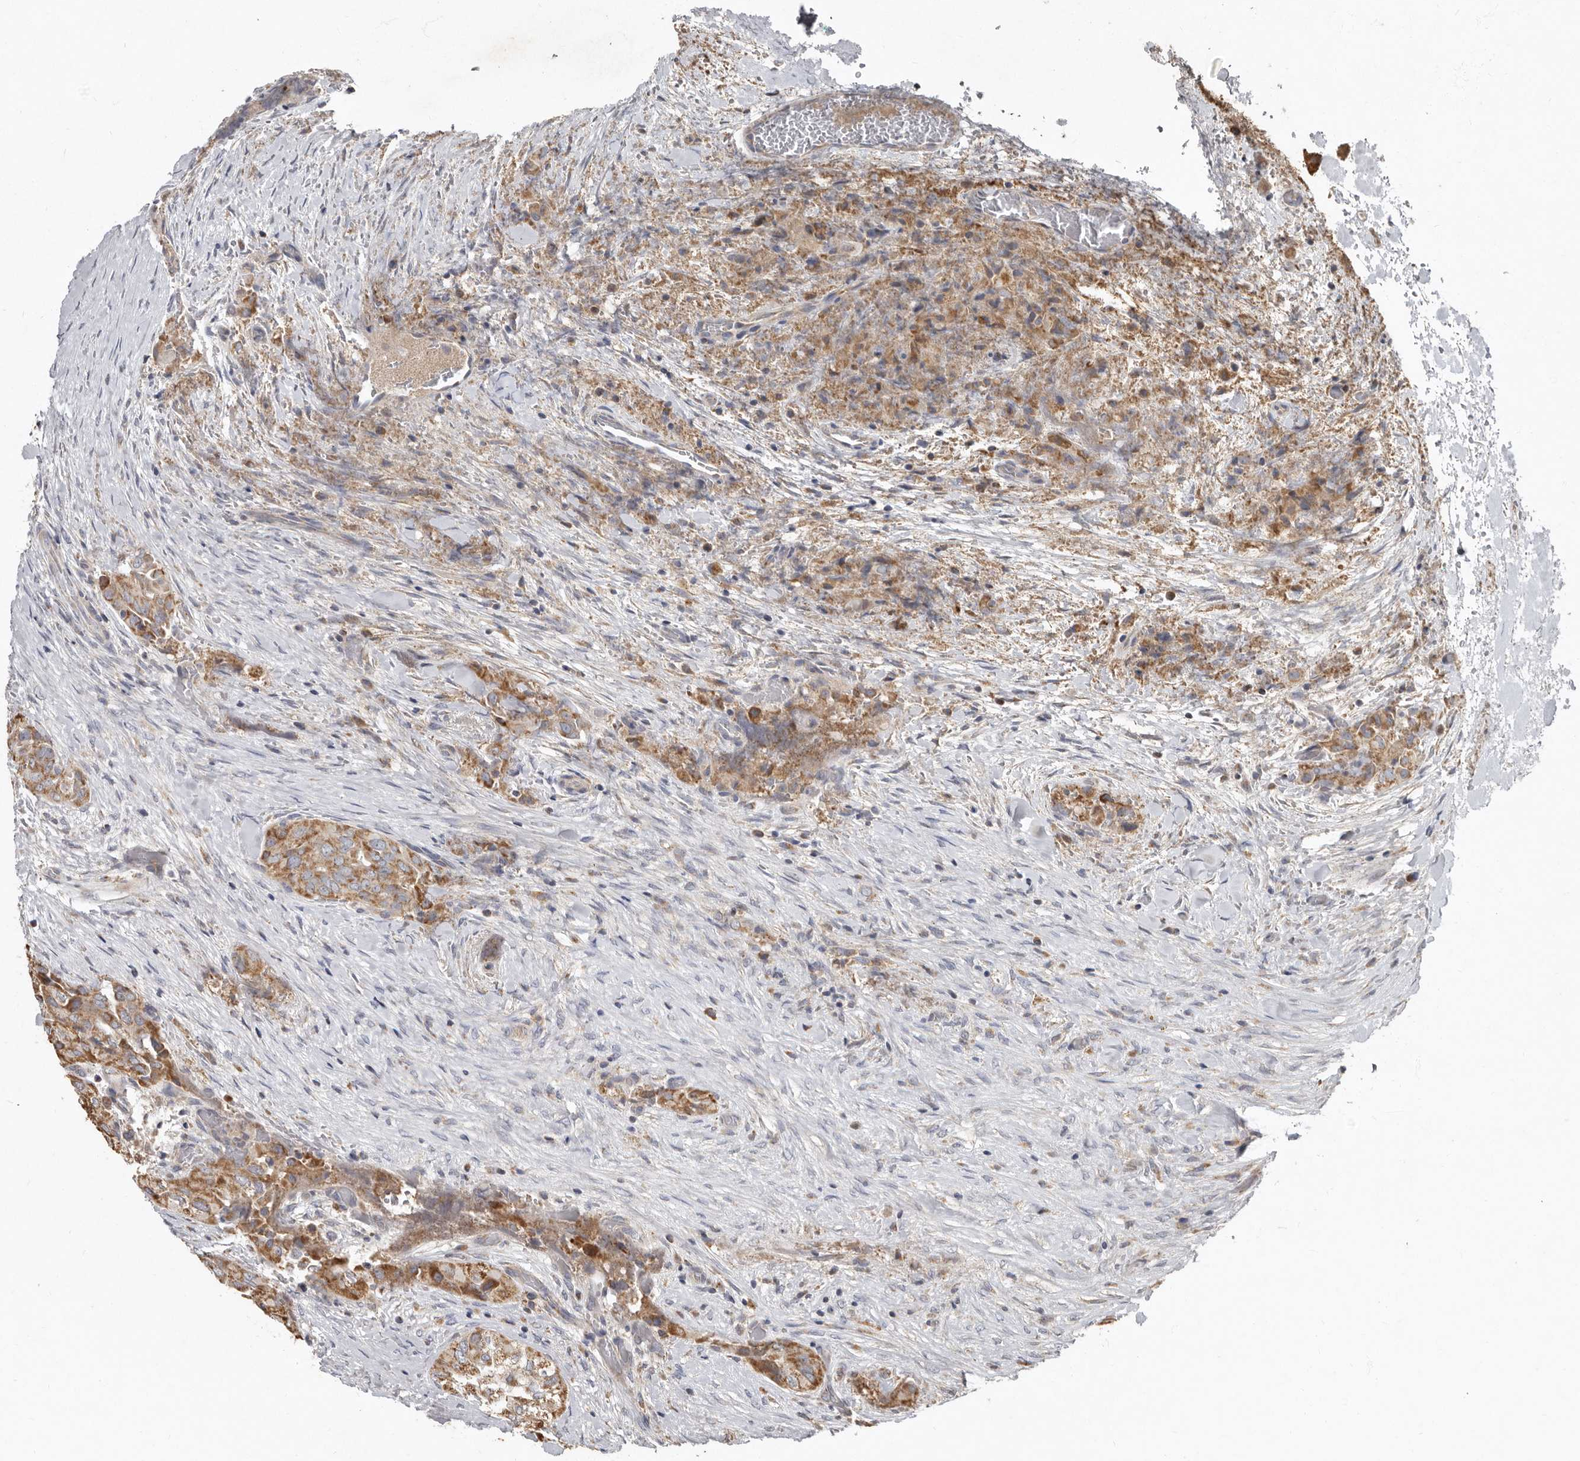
{"staining": {"intensity": "strong", "quantity": ">75%", "location": "cytoplasmic/membranous"}, "tissue": "thyroid cancer", "cell_type": "Tumor cells", "image_type": "cancer", "snomed": [{"axis": "morphology", "description": "Papillary adenocarcinoma, NOS"}, {"axis": "topography", "description": "Thyroid gland"}], "caption": "Thyroid papillary adenocarcinoma was stained to show a protein in brown. There is high levels of strong cytoplasmic/membranous expression in approximately >75% of tumor cells.", "gene": "KIF26B", "patient": {"sex": "female", "age": 59}}